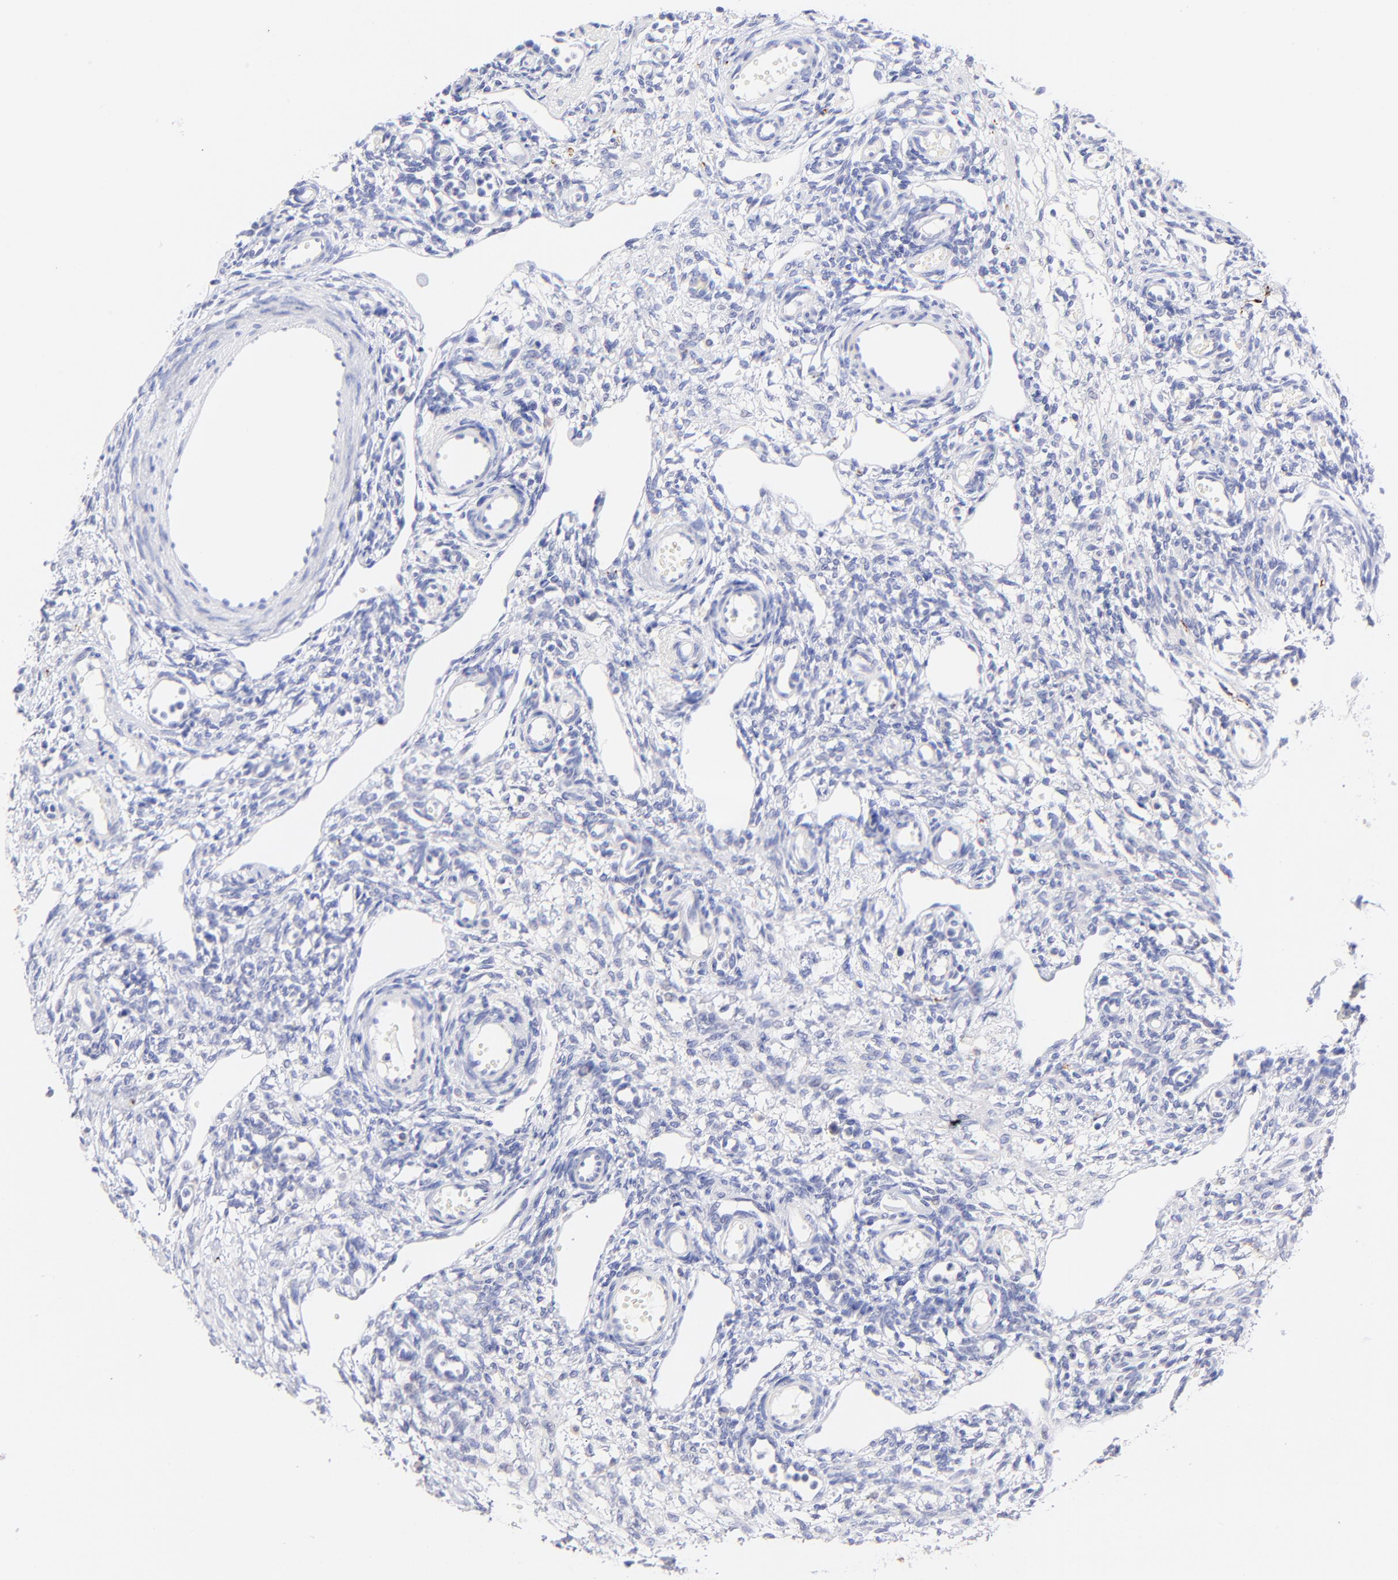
{"staining": {"intensity": "negative", "quantity": "none", "location": "none"}, "tissue": "ovary", "cell_type": "Follicle cells", "image_type": "normal", "snomed": [{"axis": "morphology", "description": "Normal tissue, NOS"}, {"axis": "topography", "description": "Ovary"}], "caption": "Immunohistochemistry (IHC) micrograph of benign ovary: ovary stained with DAB displays no significant protein expression in follicle cells.", "gene": "RAB3A", "patient": {"sex": "female", "age": 33}}